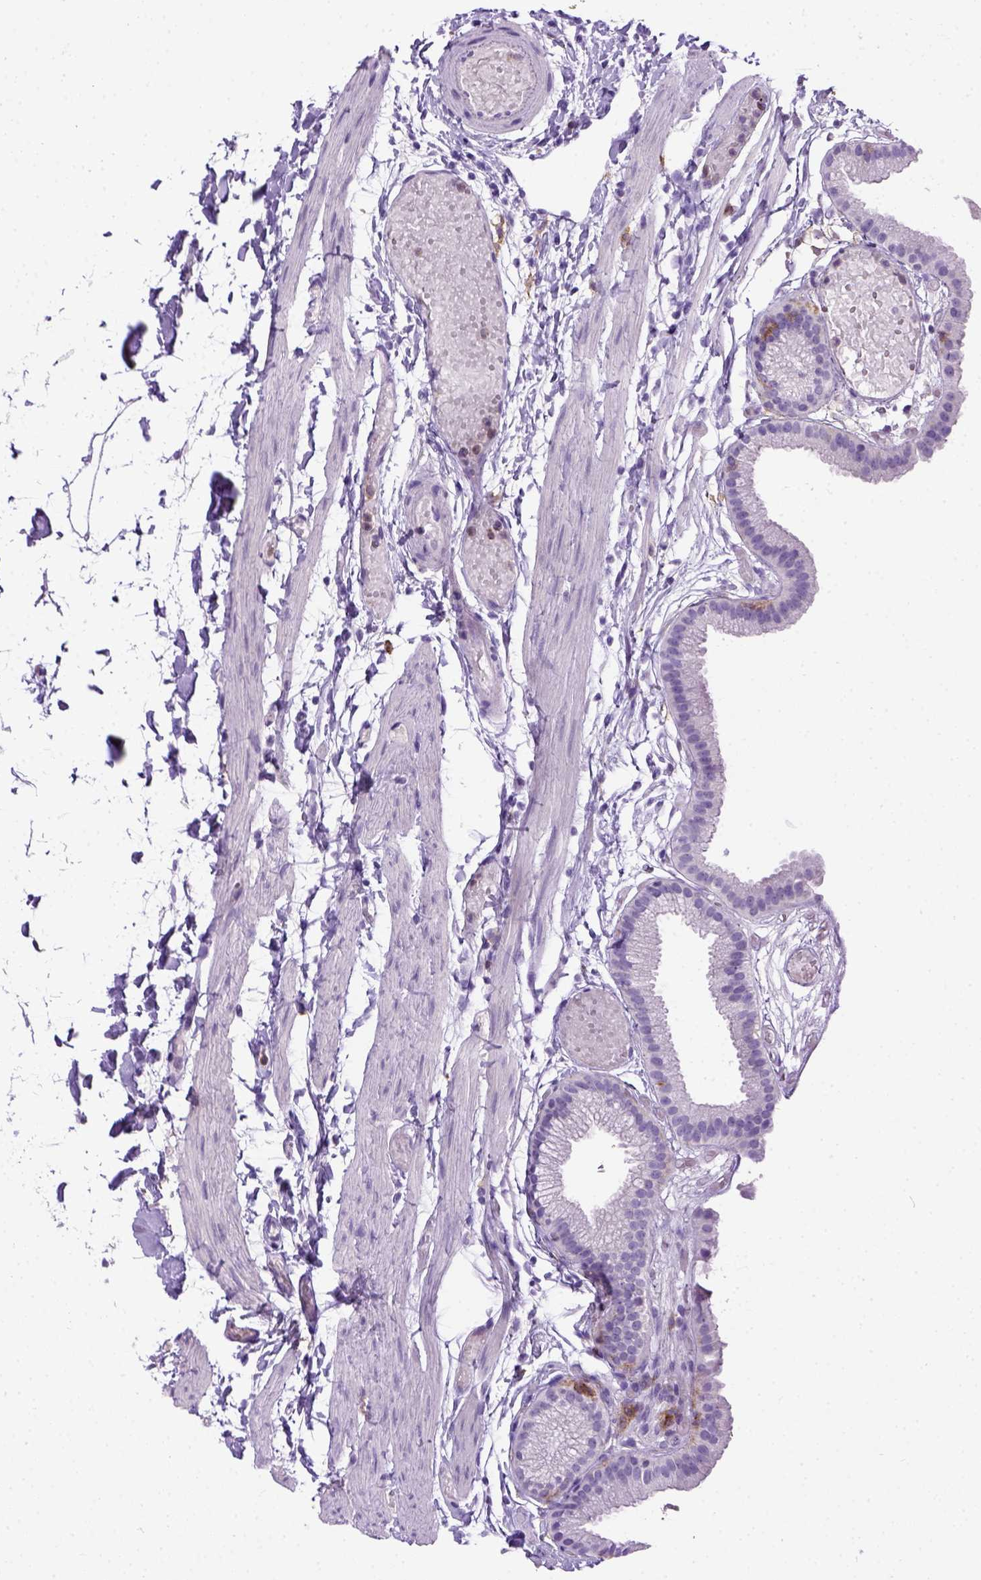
{"staining": {"intensity": "negative", "quantity": "none", "location": "none"}, "tissue": "gallbladder", "cell_type": "Glandular cells", "image_type": "normal", "snomed": [{"axis": "morphology", "description": "Normal tissue, NOS"}, {"axis": "topography", "description": "Gallbladder"}], "caption": "Human gallbladder stained for a protein using IHC displays no staining in glandular cells.", "gene": "ITGAX", "patient": {"sex": "female", "age": 45}}